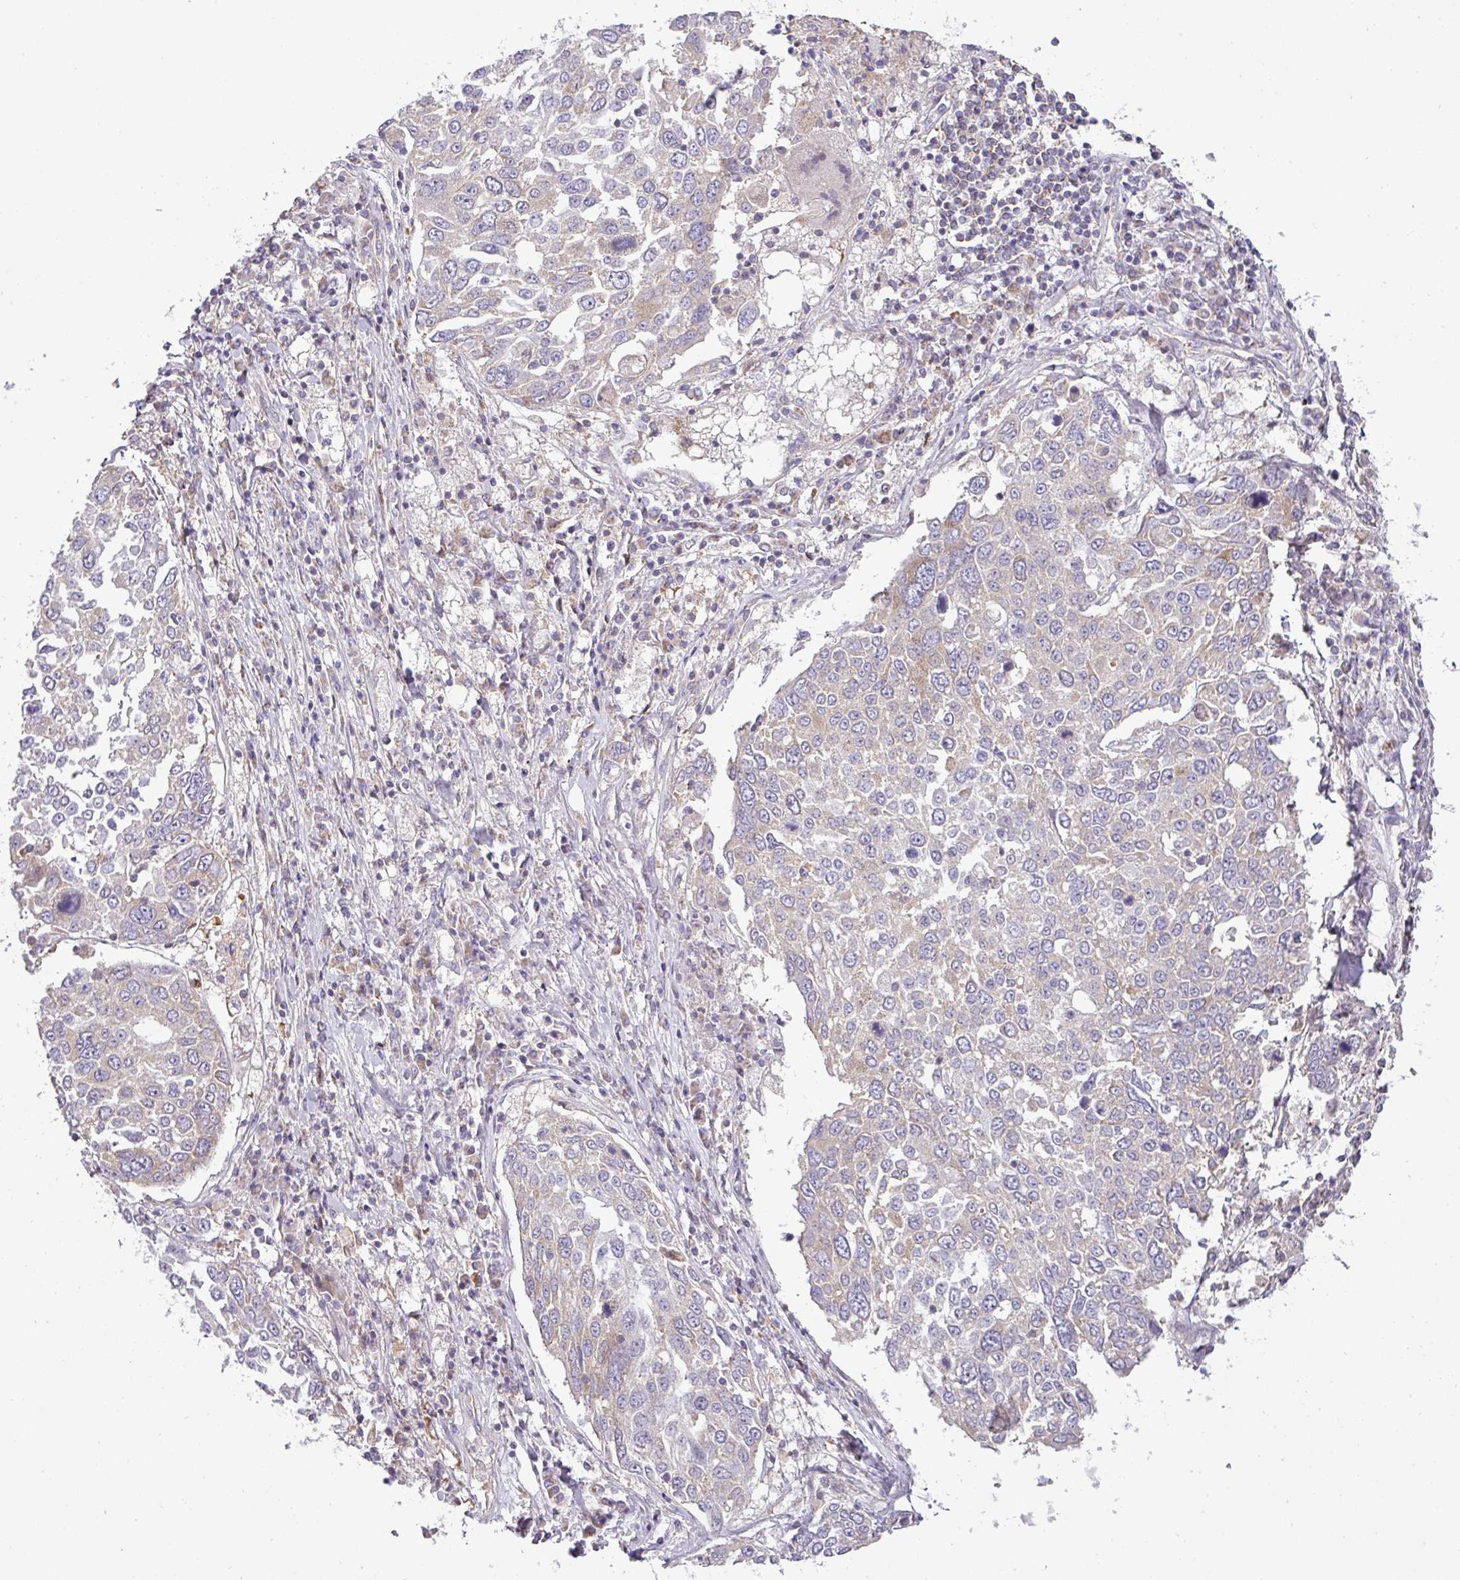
{"staining": {"intensity": "negative", "quantity": "none", "location": "none"}, "tissue": "lung cancer", "cell_type": "Tumor cells", "image_type": "cancer", "snomed": [{"axis": "morphology", "description": "Squamous cell carcinoma, NOS"}, {"axis": "topography", "description": "Lung"}], "caption": "IHC histopathology image of neoplastic tissue: human lung cancer stained with DAB (3,3'-diaminobenzidine) demonstrates no significant protein expression in tumor cells.", "gene": "ZNF211", "patient": {"sex": "male", "age": 65}}